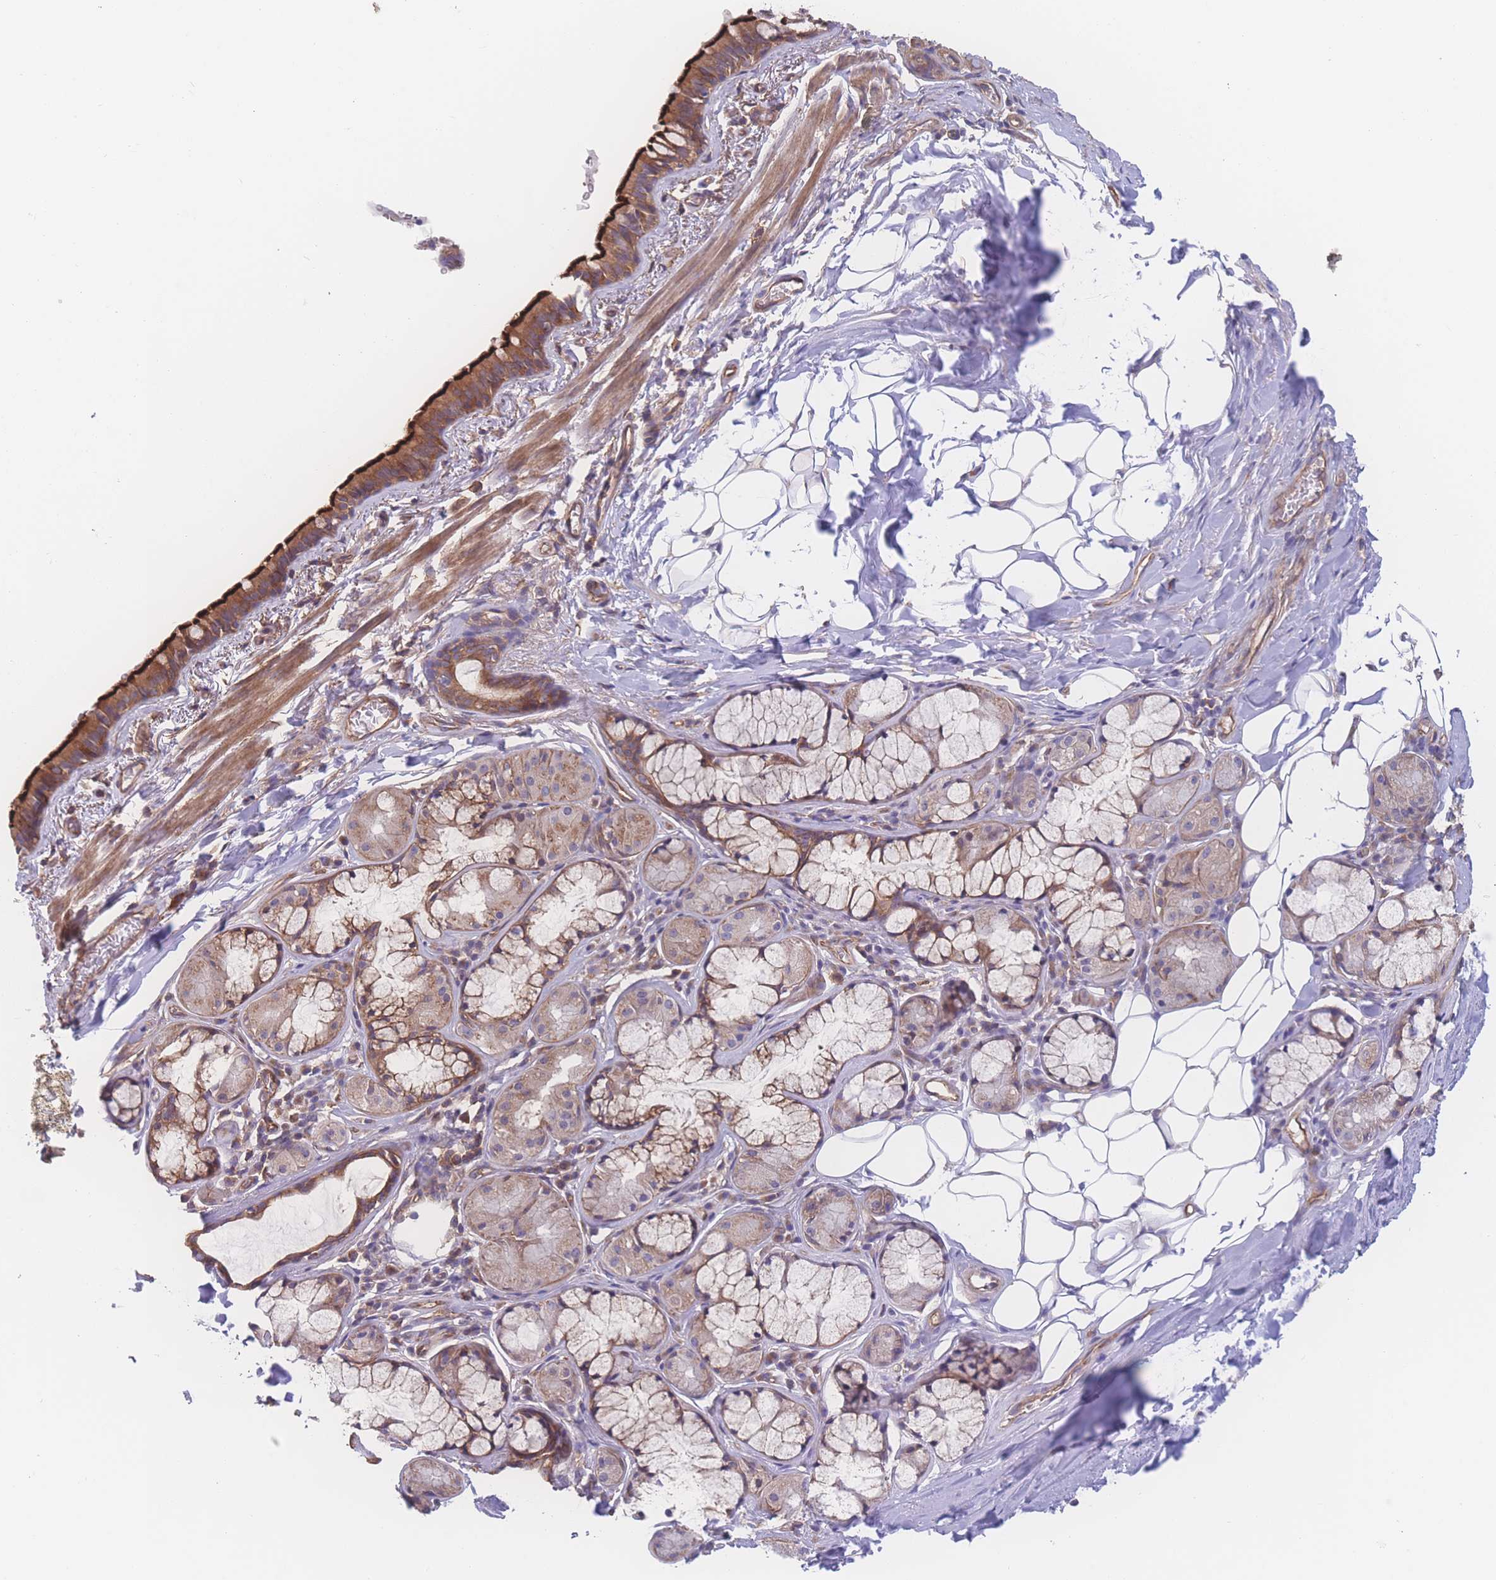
{"staining": {"intensity": "moderate", "quantity": ">75%", "location": "cytoplasmic/membranous"}, "tissue": "bronchus", "cell_type": "Respiratory epithelial cells", "image_type": "normal", "snomed": [{"axis": "morphology", "description": "Normal tissue, NOS"}, {"axis": "topography", "description": "Cartilage tissue"}], "caption": "Immunohistochemistry (IHC) staining of normal bronchus, which demonstrates medium levels of moderate cytoplasmic/membranous expression in about >75% of respiratory epithelial cells indicating moderate cytoplasmic/membranous protein expression. The staining was performed using DAB (brown) for protein detection and nuclei were counterstained in hematoxylin (blue).", "gene": "CFAP97", "patient": {"sex": "male", "age": 63}}